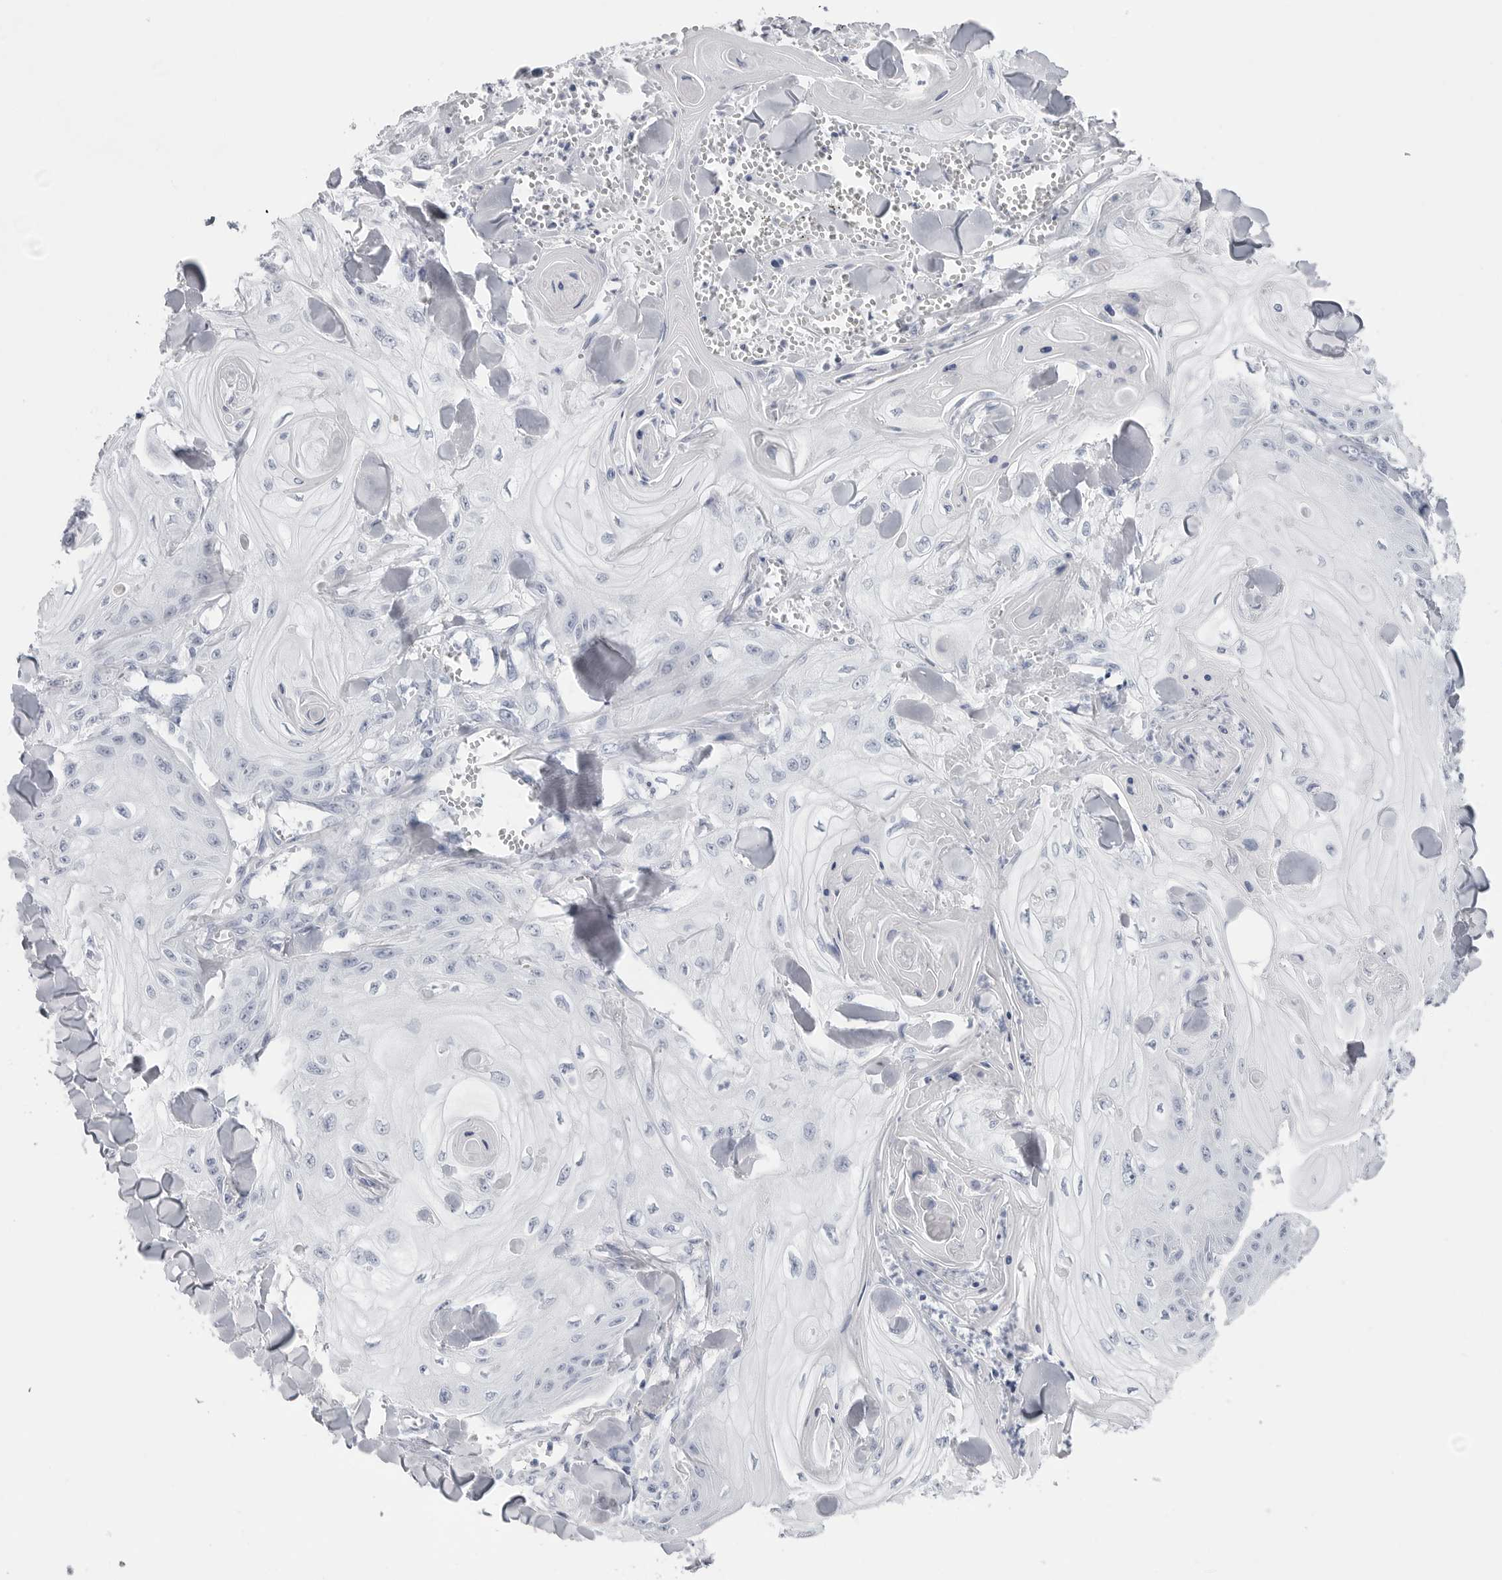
{"staining": {"intensity": "negative", "quantity": "none", "location": "none"}, "tissue": "skin cancer", "cell_type": "Tumor cells", "image_type": "cancer", "snomed": [{"axis": "morphology", "description": "Squamous cell carcinoma, NOS"}, {"axis": "topography", "description": "Skin"}], "caption": "Immunohistochemistry (IHC) of skin cancer exhibits no positivity in tumor cells. The staining was performed using DAB (3,3'-diaminobenzidine) to visualize the protein expression in brown, while the nuclei were stained in blue with hematoxylin (Magnification: 20x).", "gene": "CST2", "patient": {"sex": "male", "age": 74}}